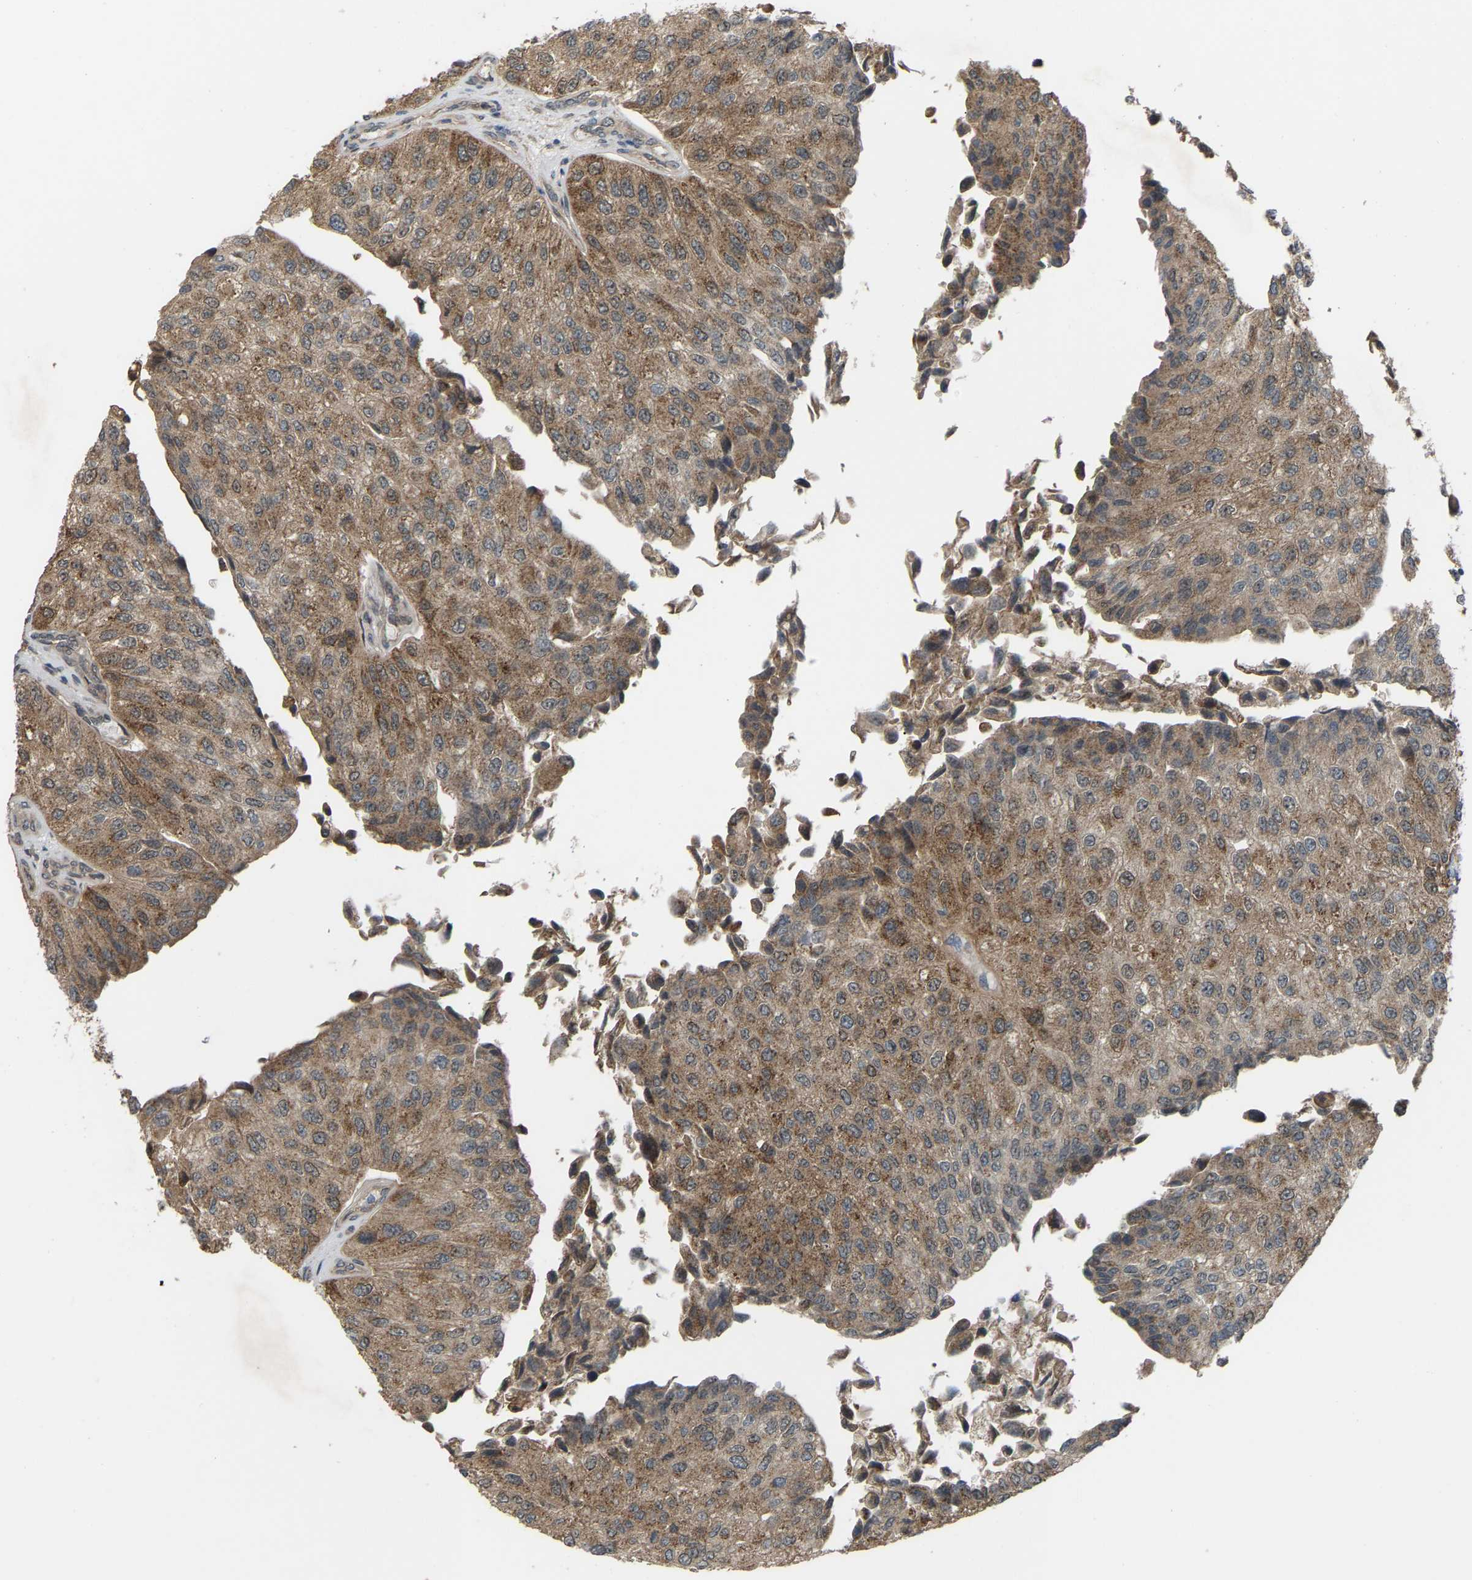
{"staining": {"intensity": "moderate", "quantity": ">75%", "location": "cytoplasmic/membranous"}, "tissue": "urothelial cancer", "cell_type": "Tumor cells", "image_type": "cancer", "snomed": [{"axis": "morphology", "description": "Urothelial carcinoma, High grade"}, {"axis": "topography", "description": "Kidney"}, {"axis": "topography", "description": "Urinary bladder"}], "caption": "Protein analysis of urothelial cancer tissue exhibits moderate cytoplasmic/membranous staining in about >75% of tumor cells. (DAB (3,3'-diaminobenzidine) IHC with brightfield microscopy, high magnification).", "gene": "CROT", "patient": {"sex": "male", "age": 77}}